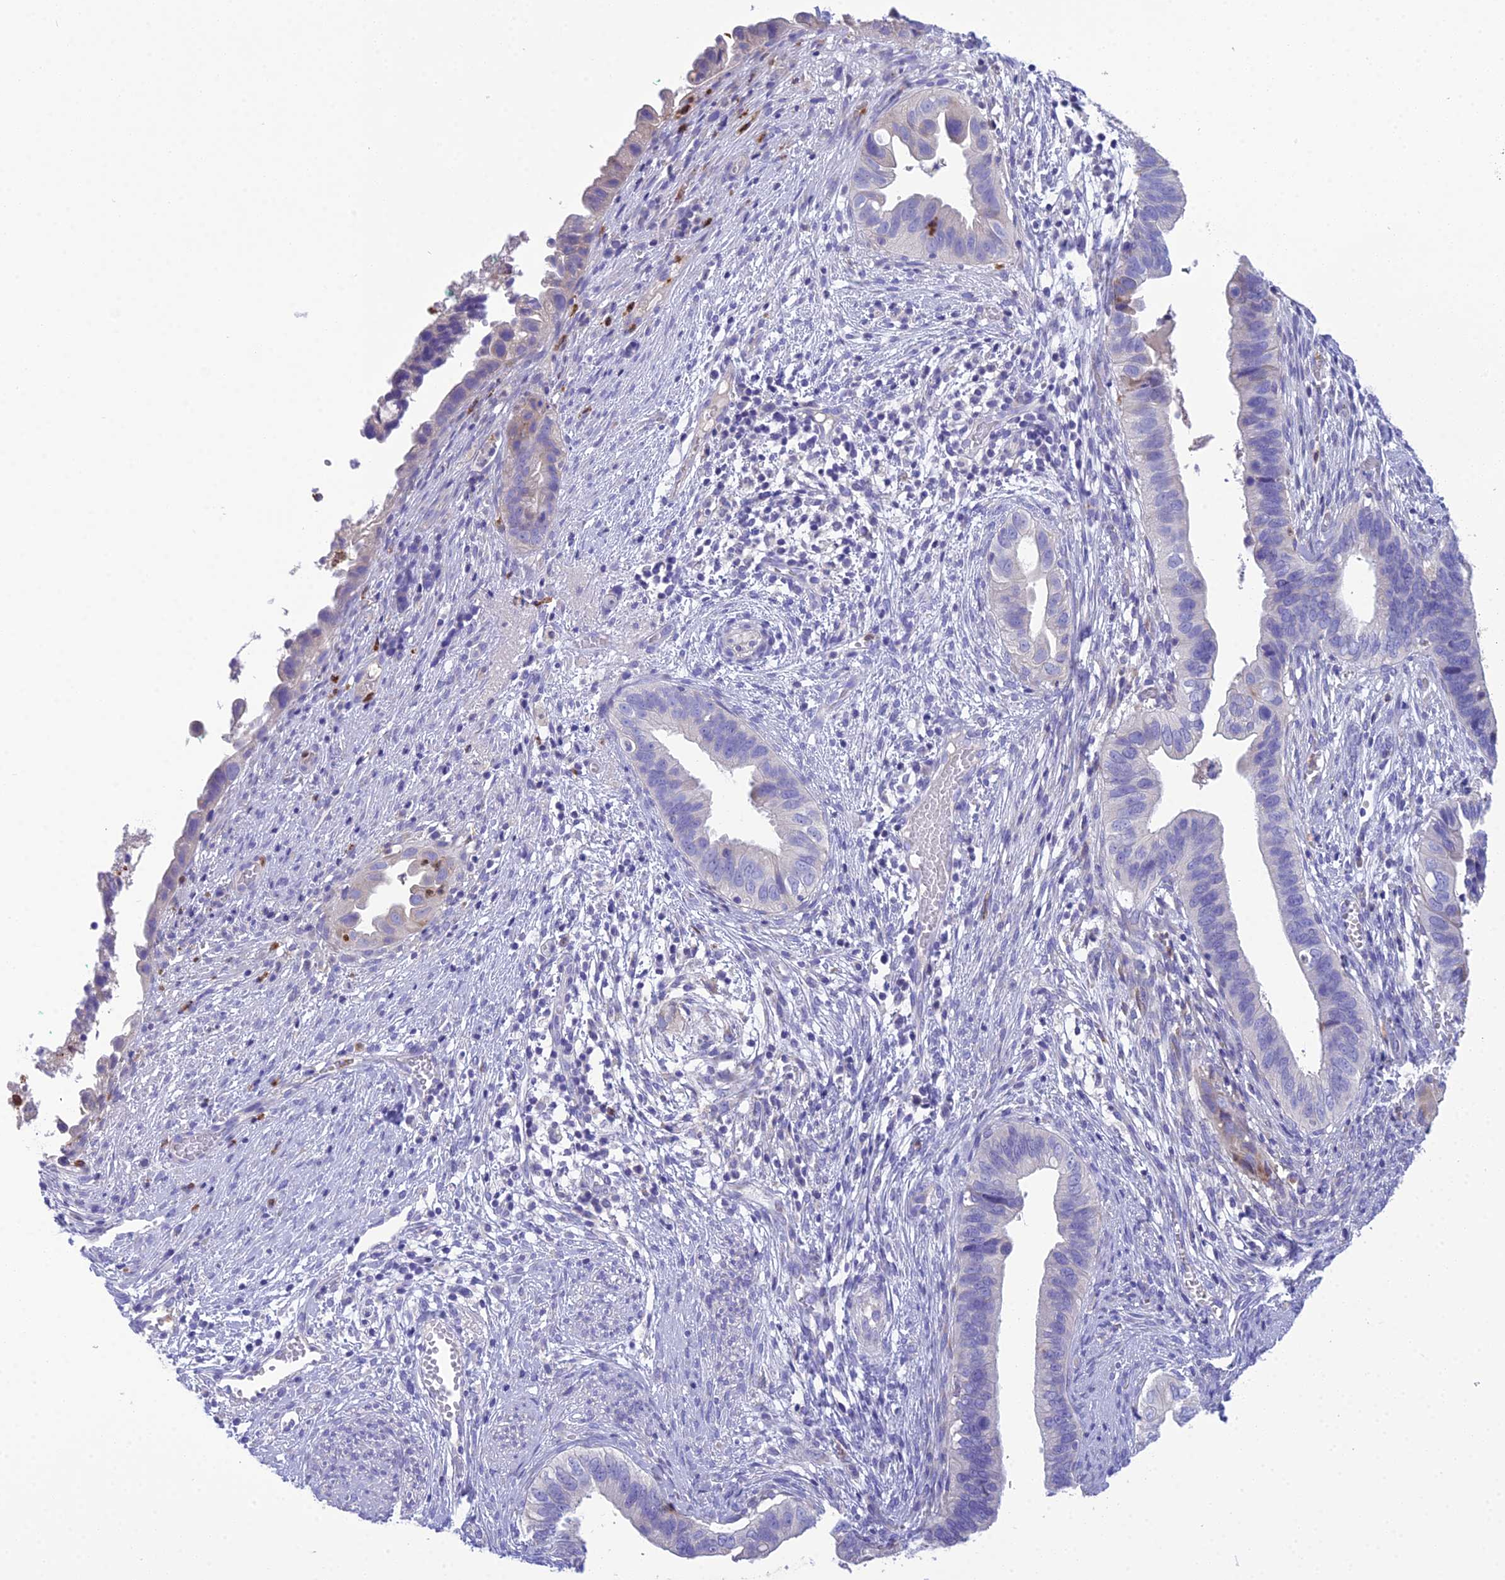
{"staining": {"intensity": "negative", "quantity": "none", "location": "none"}, "tissue": "cervical cancer", "cell_type": "Tumor cells", "image_type": "cancer", "snomed": [{"axis": "morphology", "description": "Adenocarcinoma, NOS"}, {"axis": "topography", "description": "Cervix"}], "caption": "DAB immunohistochemical staining of human cervical adenocarcinoma exhibits no significant staining in tumor cells.", "gene": "KIAA0408", "patient": {"sex": "female", "age": 42}}